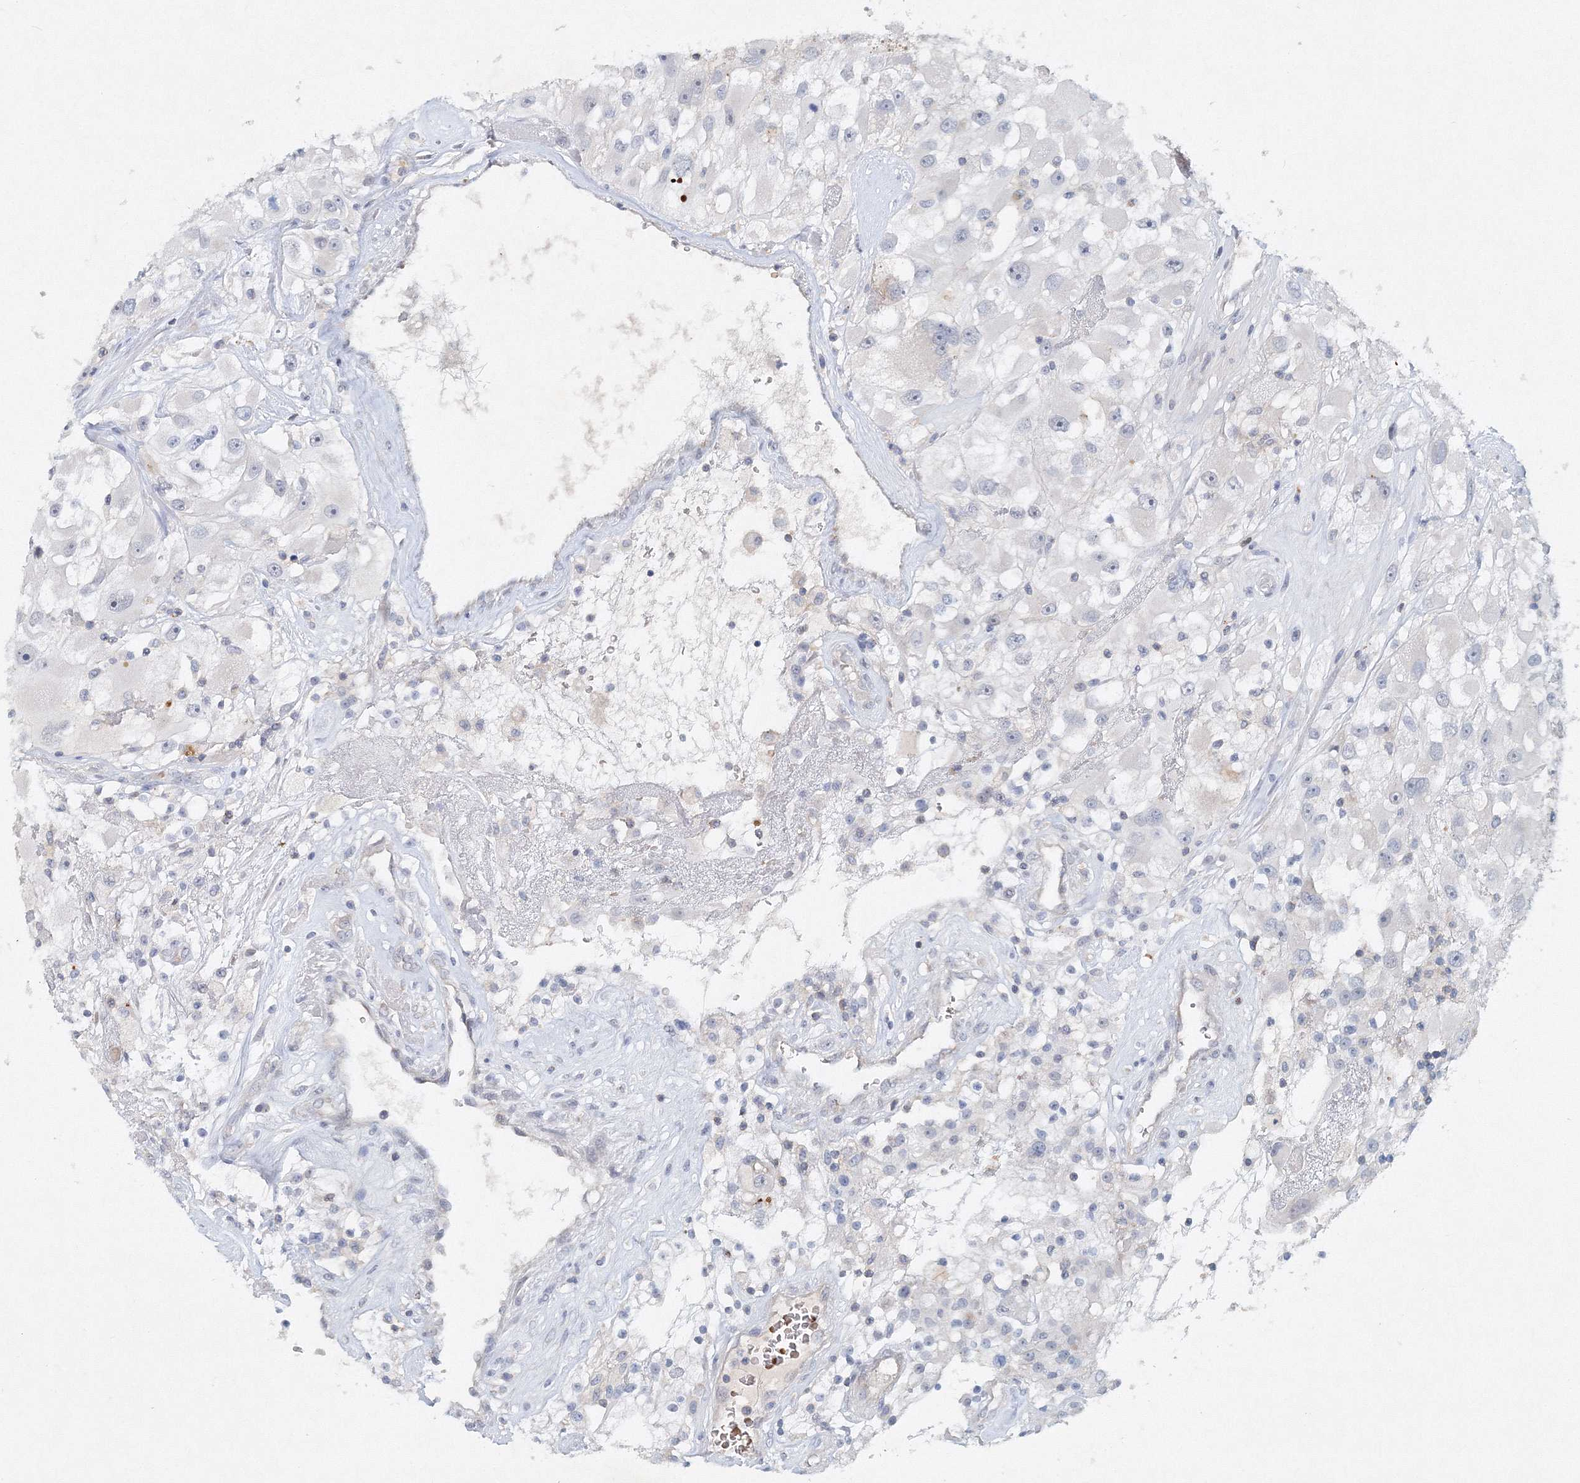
{"staining": {"intensity": "negative", "quantity": "none", "location": "none"}, "tissue": "renal cancer", "cell_type": "Tumor cells", "image_type": "cancer", "snomed": [{"axis": "morphology", "description": "Adenocarcinoma, NOS"}, {"axis": "topography", "description": "Kidney"}], "caption": "The IHC photomicrograph has no significant positivity in tumor cells of adenocarcinoma (renal) tissue.", "gene": "SH3BP5", "patient": {"sex": "female", "age": 52}}